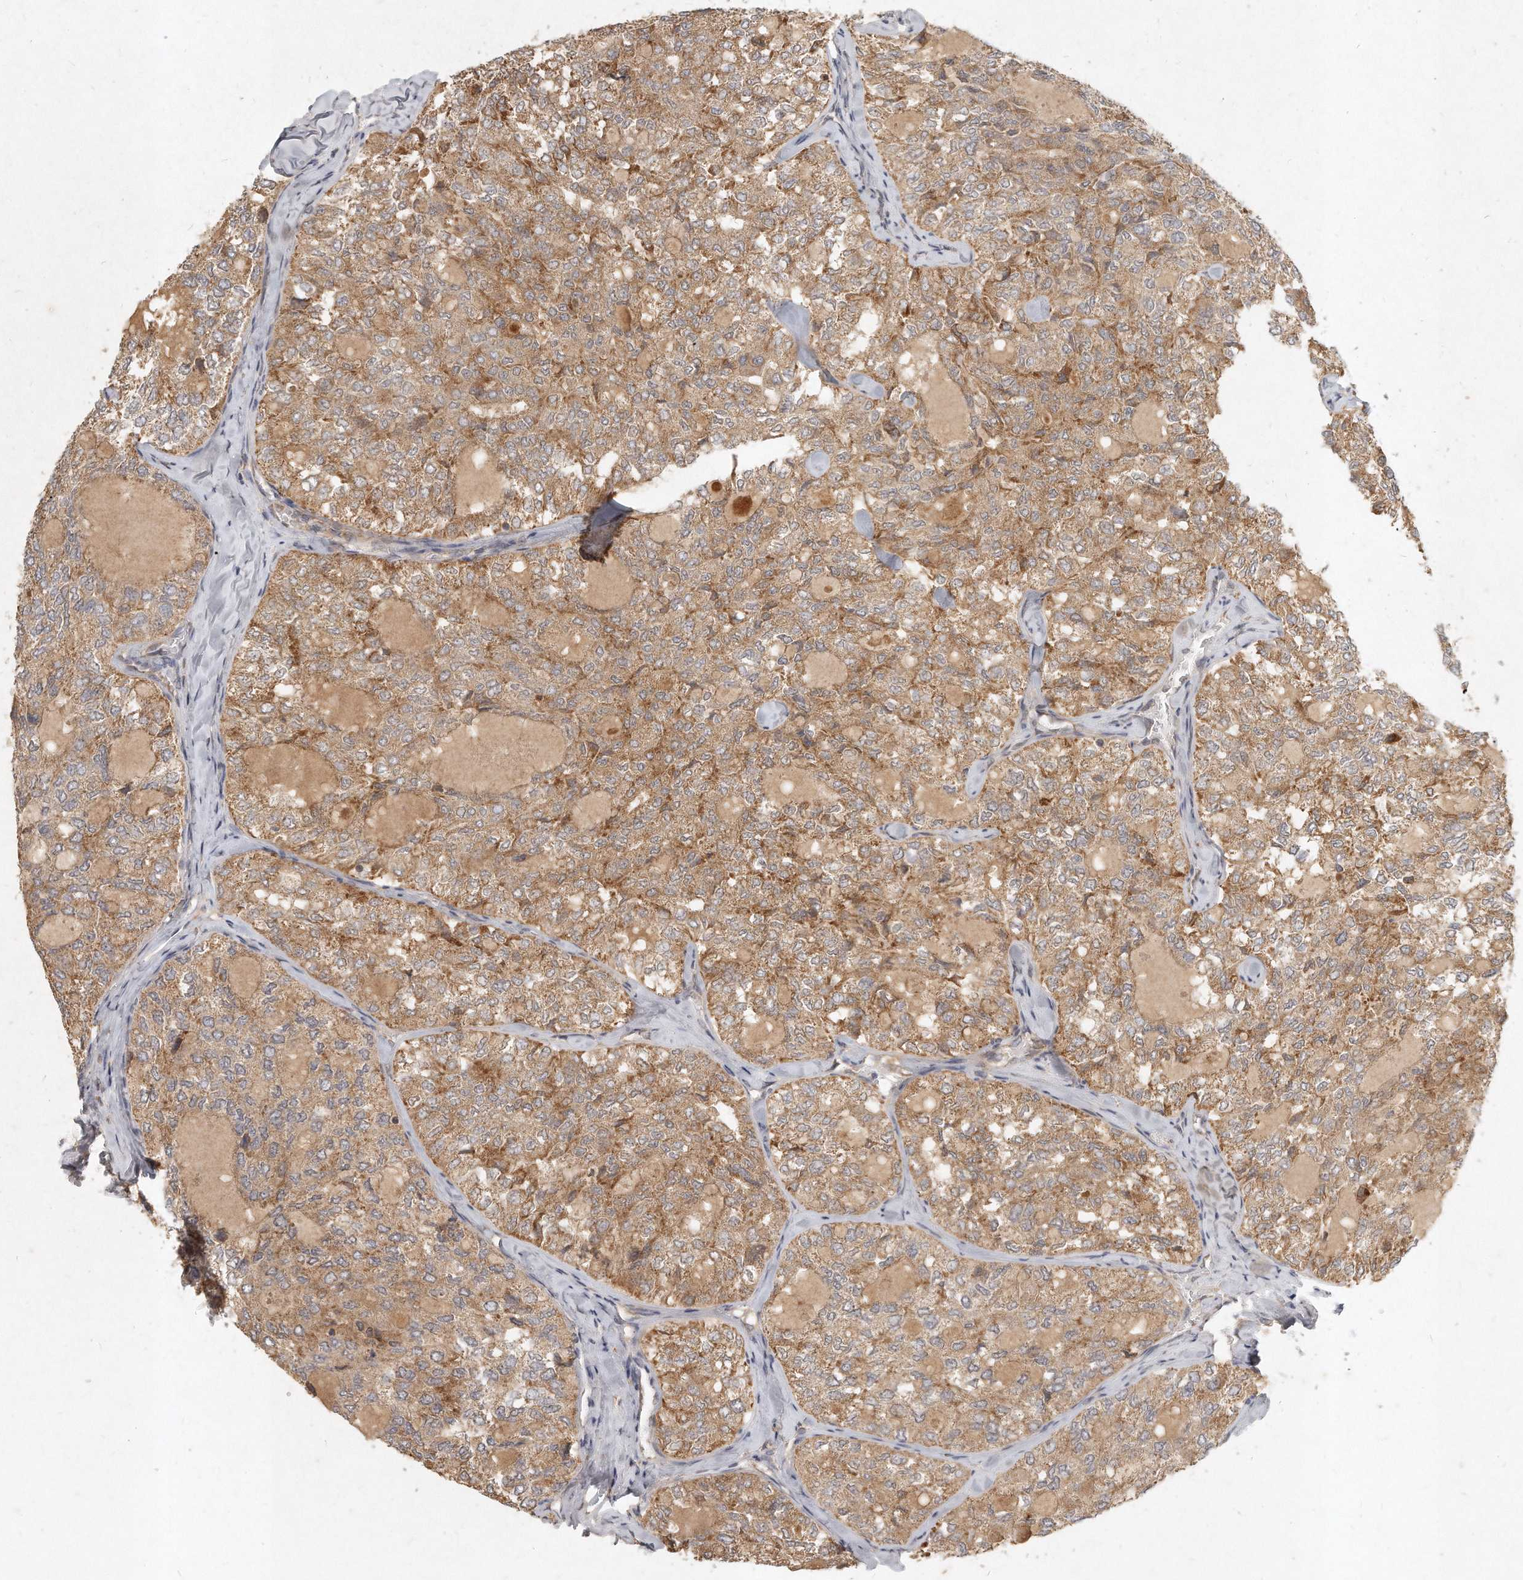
{"staining": {"intensity": "moderate", "quantity": ">75%", "location": "cytoplasmic/membranous"}, "tissue": "thyroid cancer", "cell_type": "Tumor cells", "image_type": "cancer", "snomed": [{"axis": "morphology", "description": "Follicular adenoma carcinoma, NOS"}, {"axis": "topography", "description": "Thyroid gland"}], "caption": "This image demonstrates follicular adenoma carcinoma (thyroid) stained with IHC to label a protein in brown. The cytoplasmic/membranous of tumor cells show moderate positivity for the protein. Nuclei are counter-stained blue.", "gene": "LGALS8", "patient": {"sex": "male", "age": 75}}